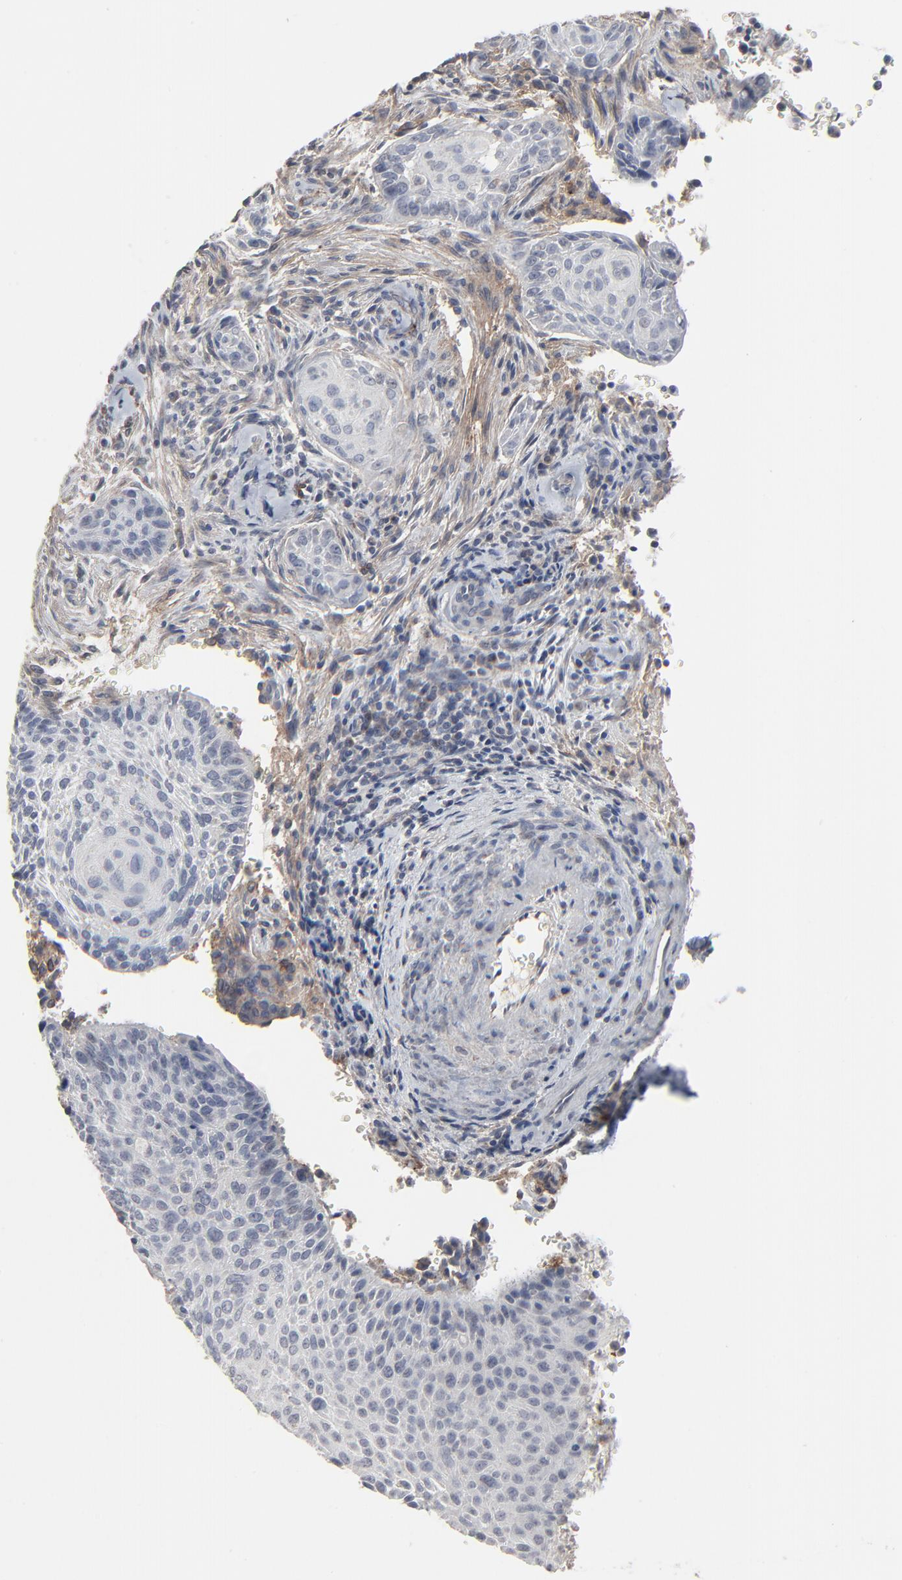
{"staining": {"intensity": "negative", "quantity": "none", "location": "none"}, "tissue": "cervical cancer", "cell_type": "Tumor cells", "image_type": "cancer", "snomed": [{"axis": "morphology", "description": "Squamous cell carcinoma, NOS"}, {"axis": "topography", "description": "Cervix"}], "caption": "The immunohistochemistry (IHC) photomicrograph has no significant expression in tumor cells of squamous cell carcinoma (cervical) tissue. The staining is performed using DAB brown chromogen with nuclei counter-stained in using hematoxylin.", "gene": "JAM3", "patient": {"sex": "female", "age": 33}}